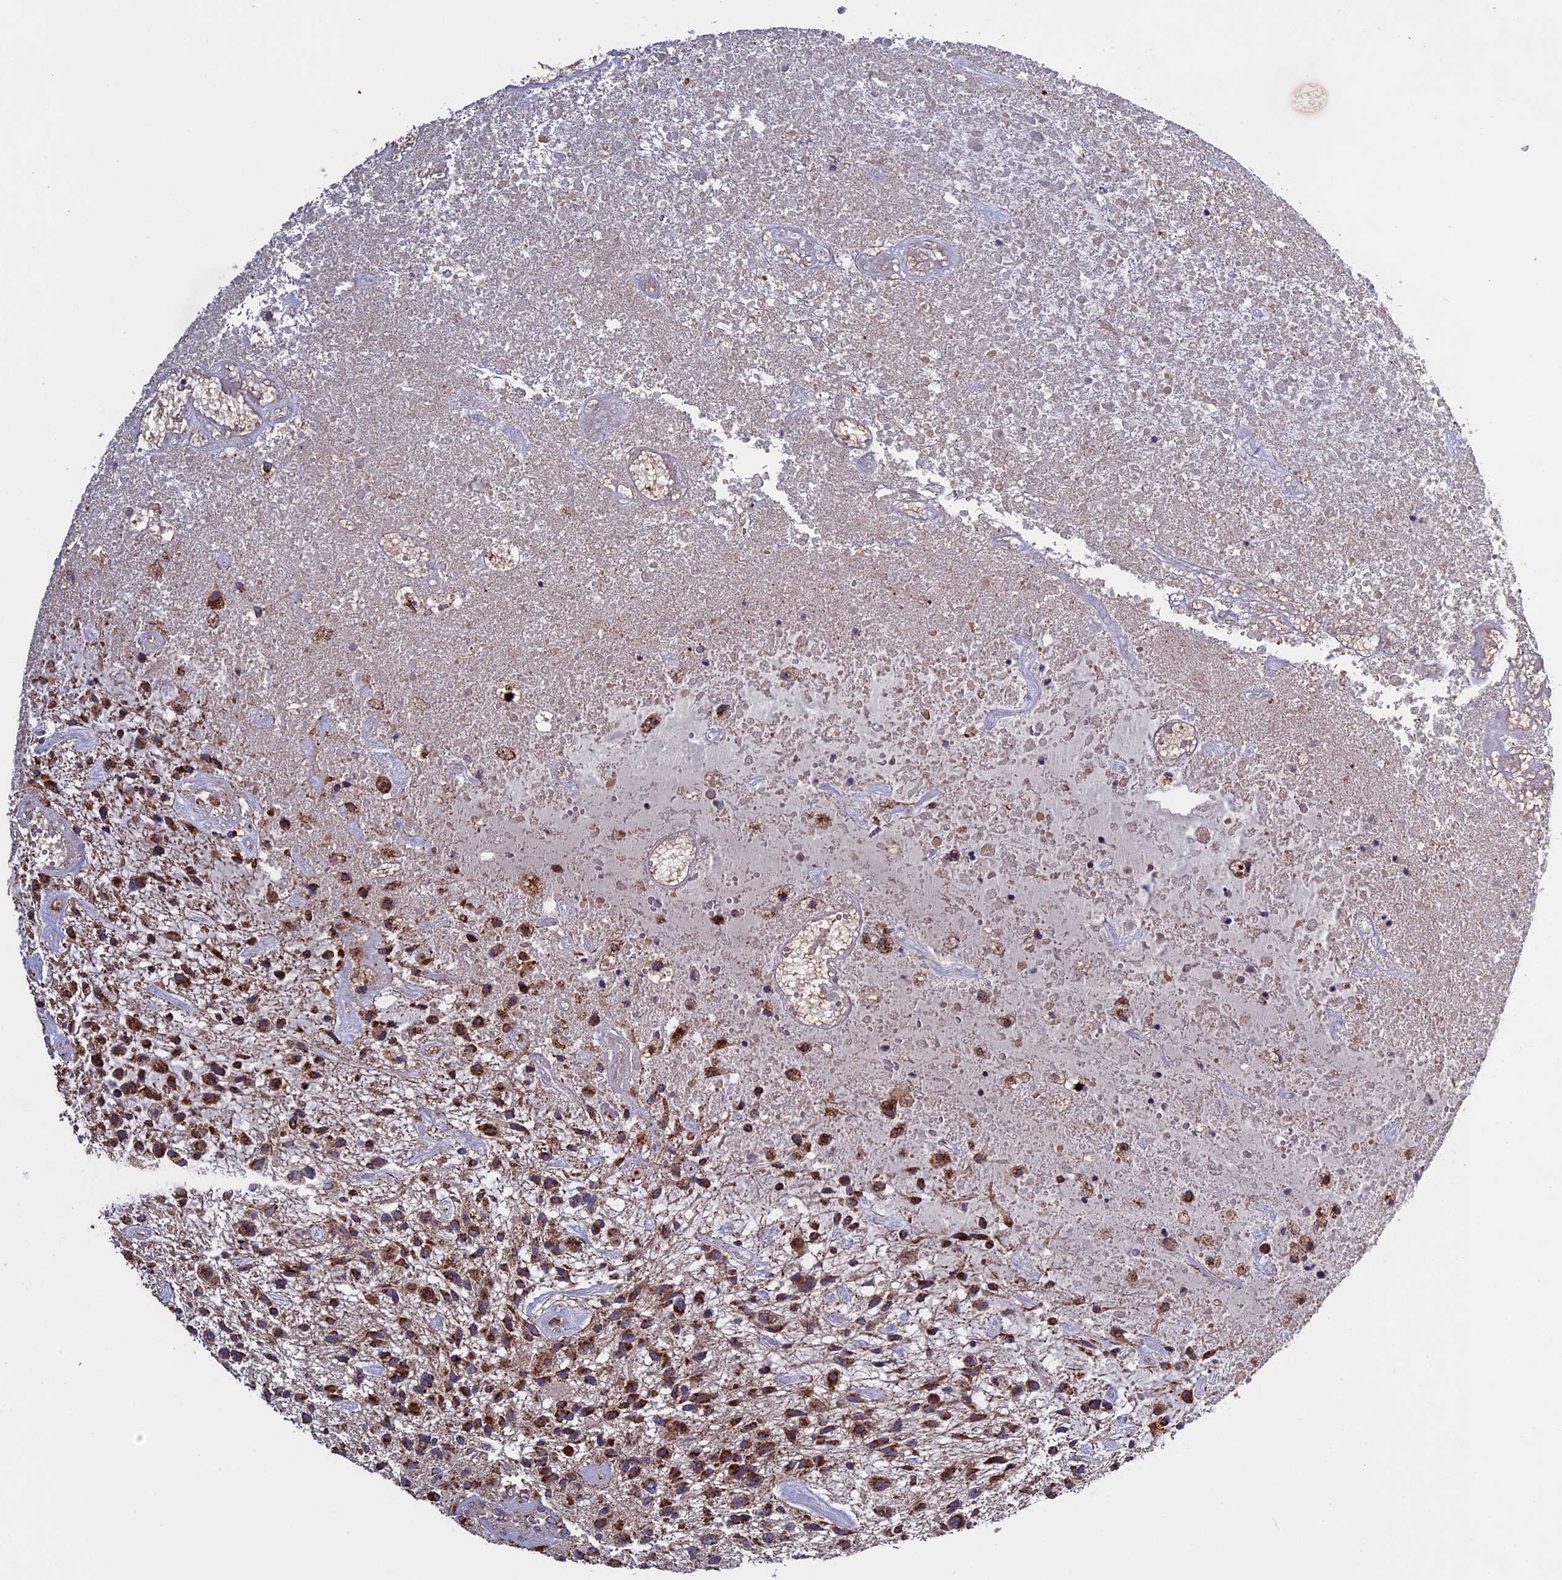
{"staining": {"intensity": "moderate", "quantity": ">75%", "location": "cytoplasmic/membranous"}, "tissue": "glioma", "cell_type": "Tumor cells", "image_type": "cancer", "snomed": [{"axis": "morphology", "description": "Glioma, malignant, High grade"}, {"axis": "topography", "description": "Brain"}], "caption": "Human high-grade glioma (malignant) stained for a protein (brown) exhibits moderate cytoplasmic/membranous positive expression in about >75% of tumor cells.", "gene": "RNF17", "patient": {"sex": "male", "age": 47}}